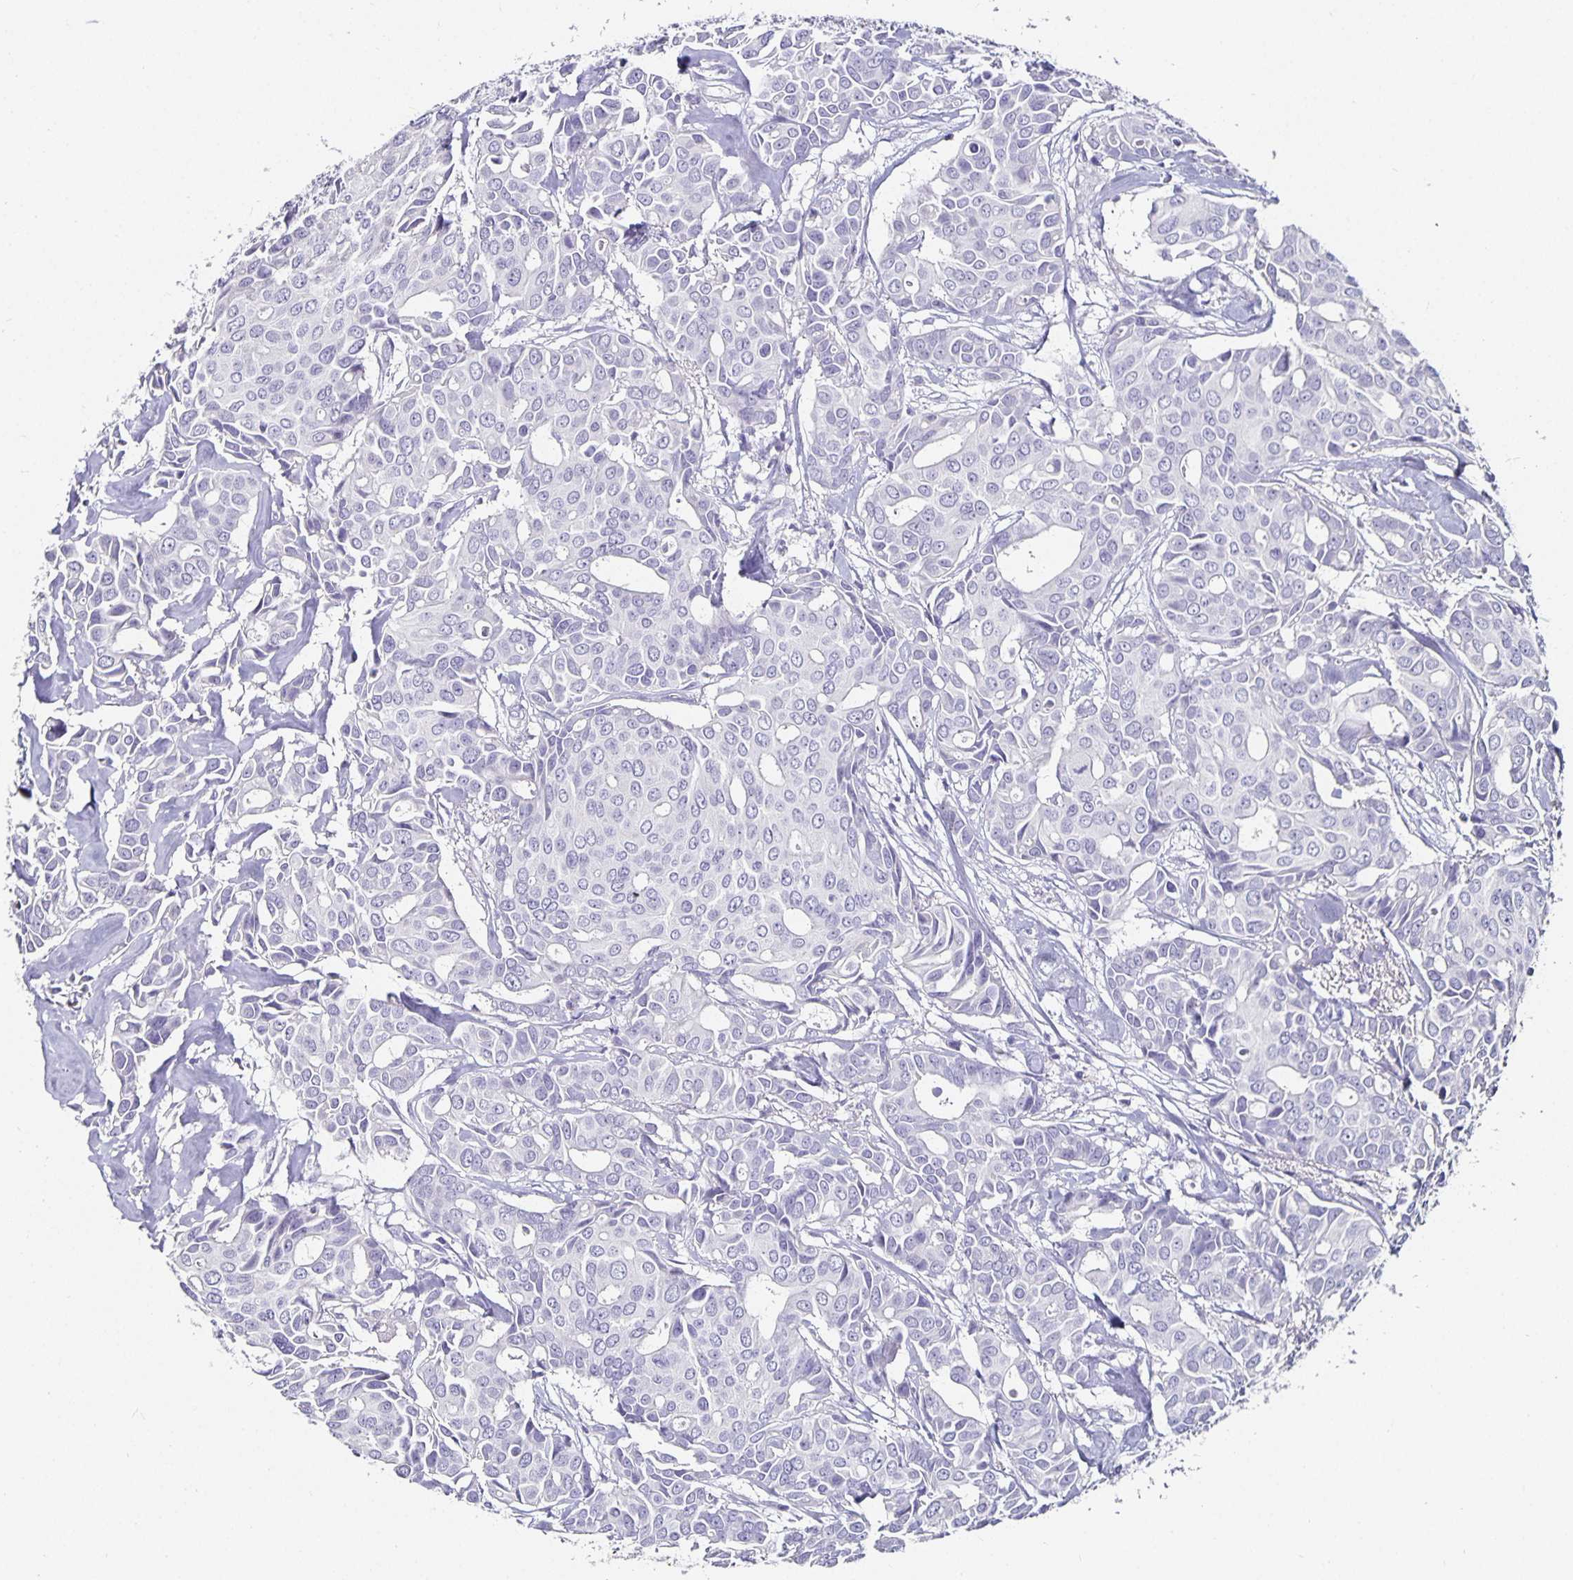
{"staining": {"intensity": "negative", "quantity": "none", "location": "none"}, "tissue": "breast cancer", "cell_type": "Tumor cells", "image_type": "cancer", "snomed": [{"axis": "morphology", "description": "Duct carcinoma"}, {"axis": "topography", "description": "Breast"}], "caption": "This is an immunohistochemistry histopathology image of invasive ductal carcinoma (breast). There is no expression in tumor cells.", "gene": "CHGA", "patient": {"sex": "female", "age": 54}}